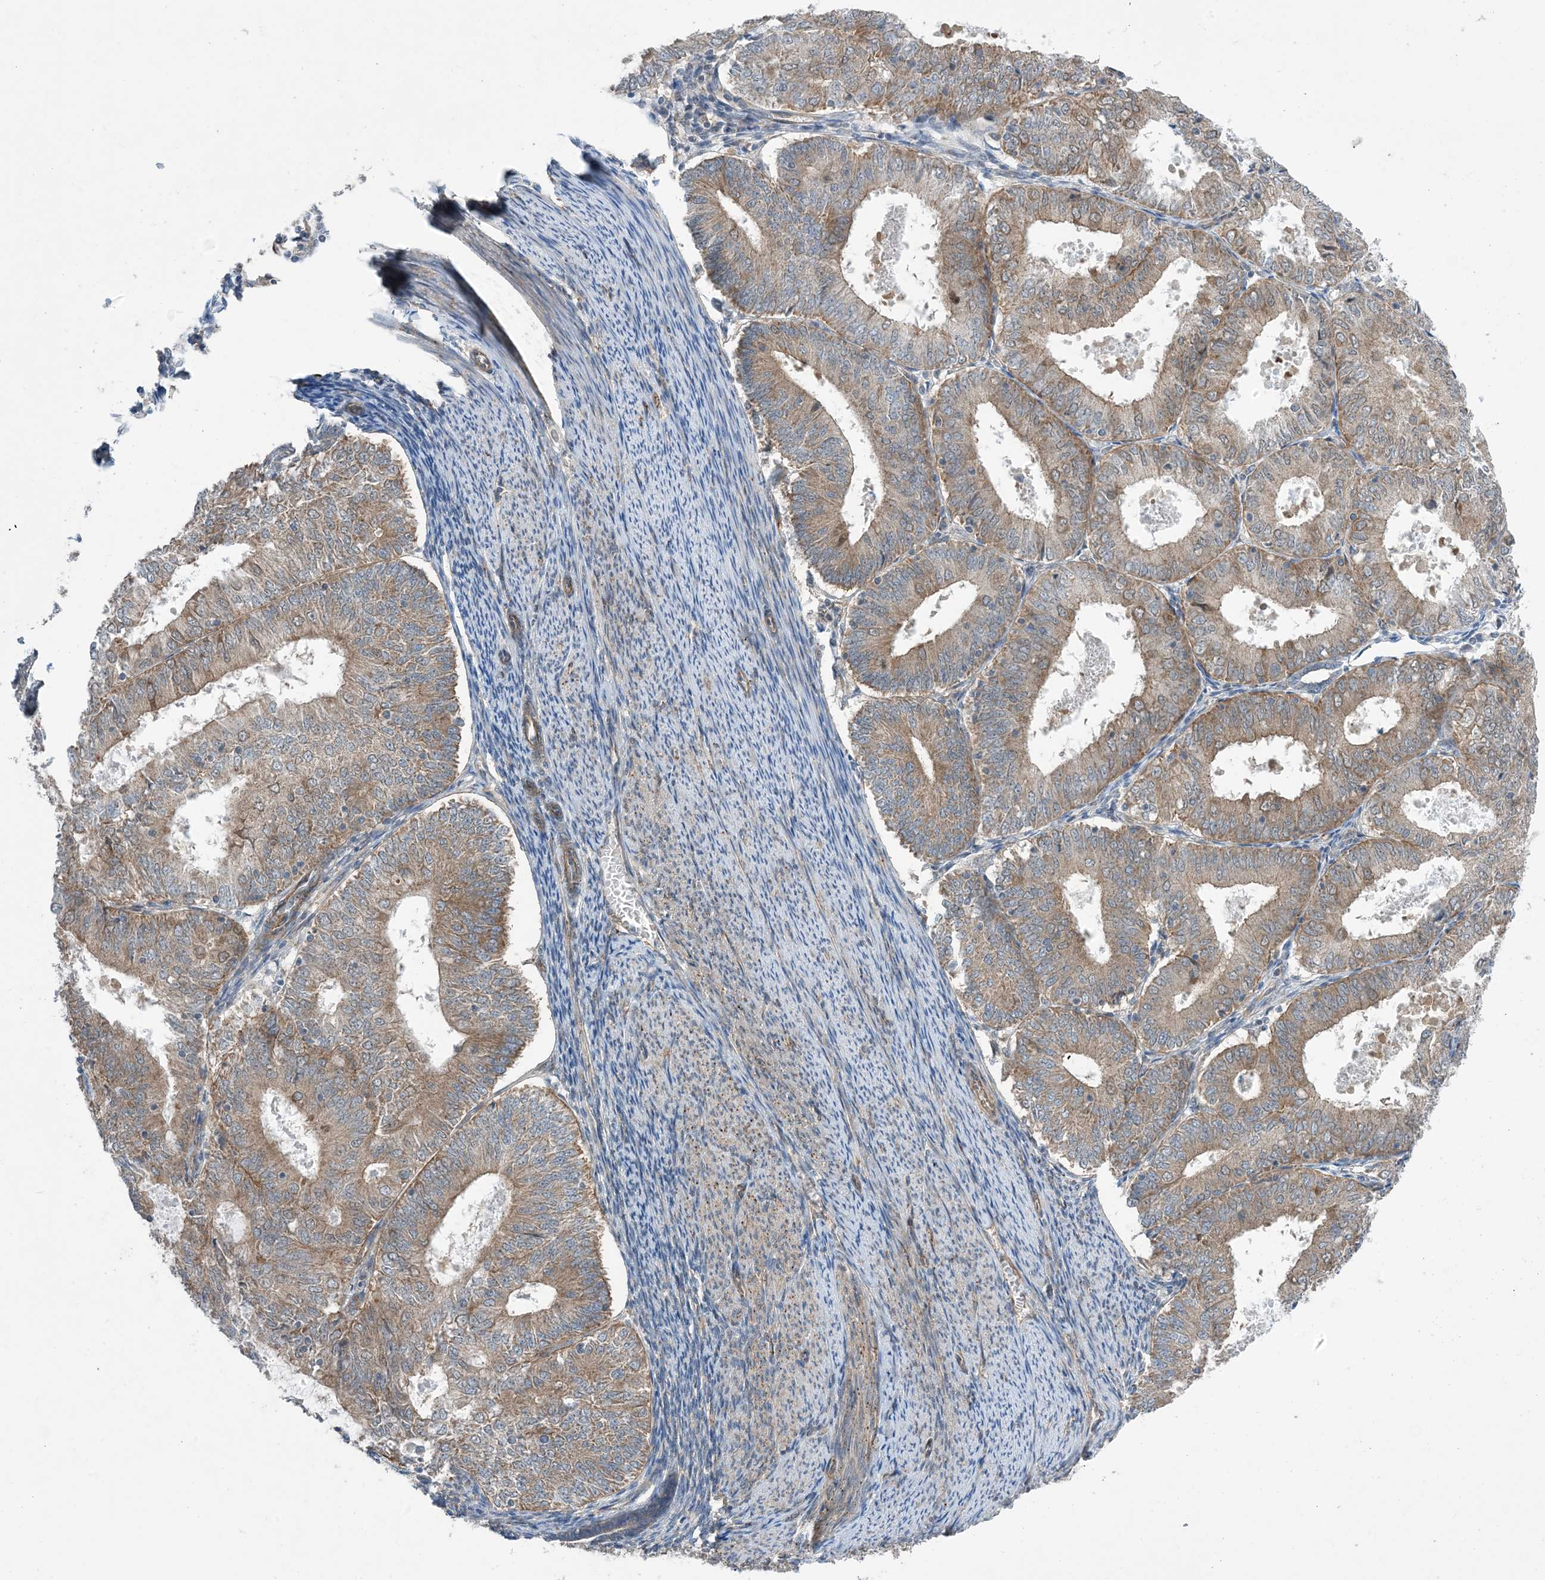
{"staining": {"intensity": "moderate", "quantity": "25%-75%", "location": "cytoplasmic/membranous"}, "tissue": "endometrial cancer", "cell_type": "Tumor cells", "image_type": "cancer", "snomed": [{"axis": "morphology", "description": "Adenocarcinoma, NOS"}, {"axis": "topography", "description": "Endometrium"}], "caption": "Immunohistochemistry (IHC) histopathology image of human endometrial cancer stained for a protein (brown), which reveals medium levels of moderate cytoplasmic/membranous staining in about 25%-75% of tumor cells.", "gene": "EHBP1", "patient": {"sex": "female", "age": 57}}